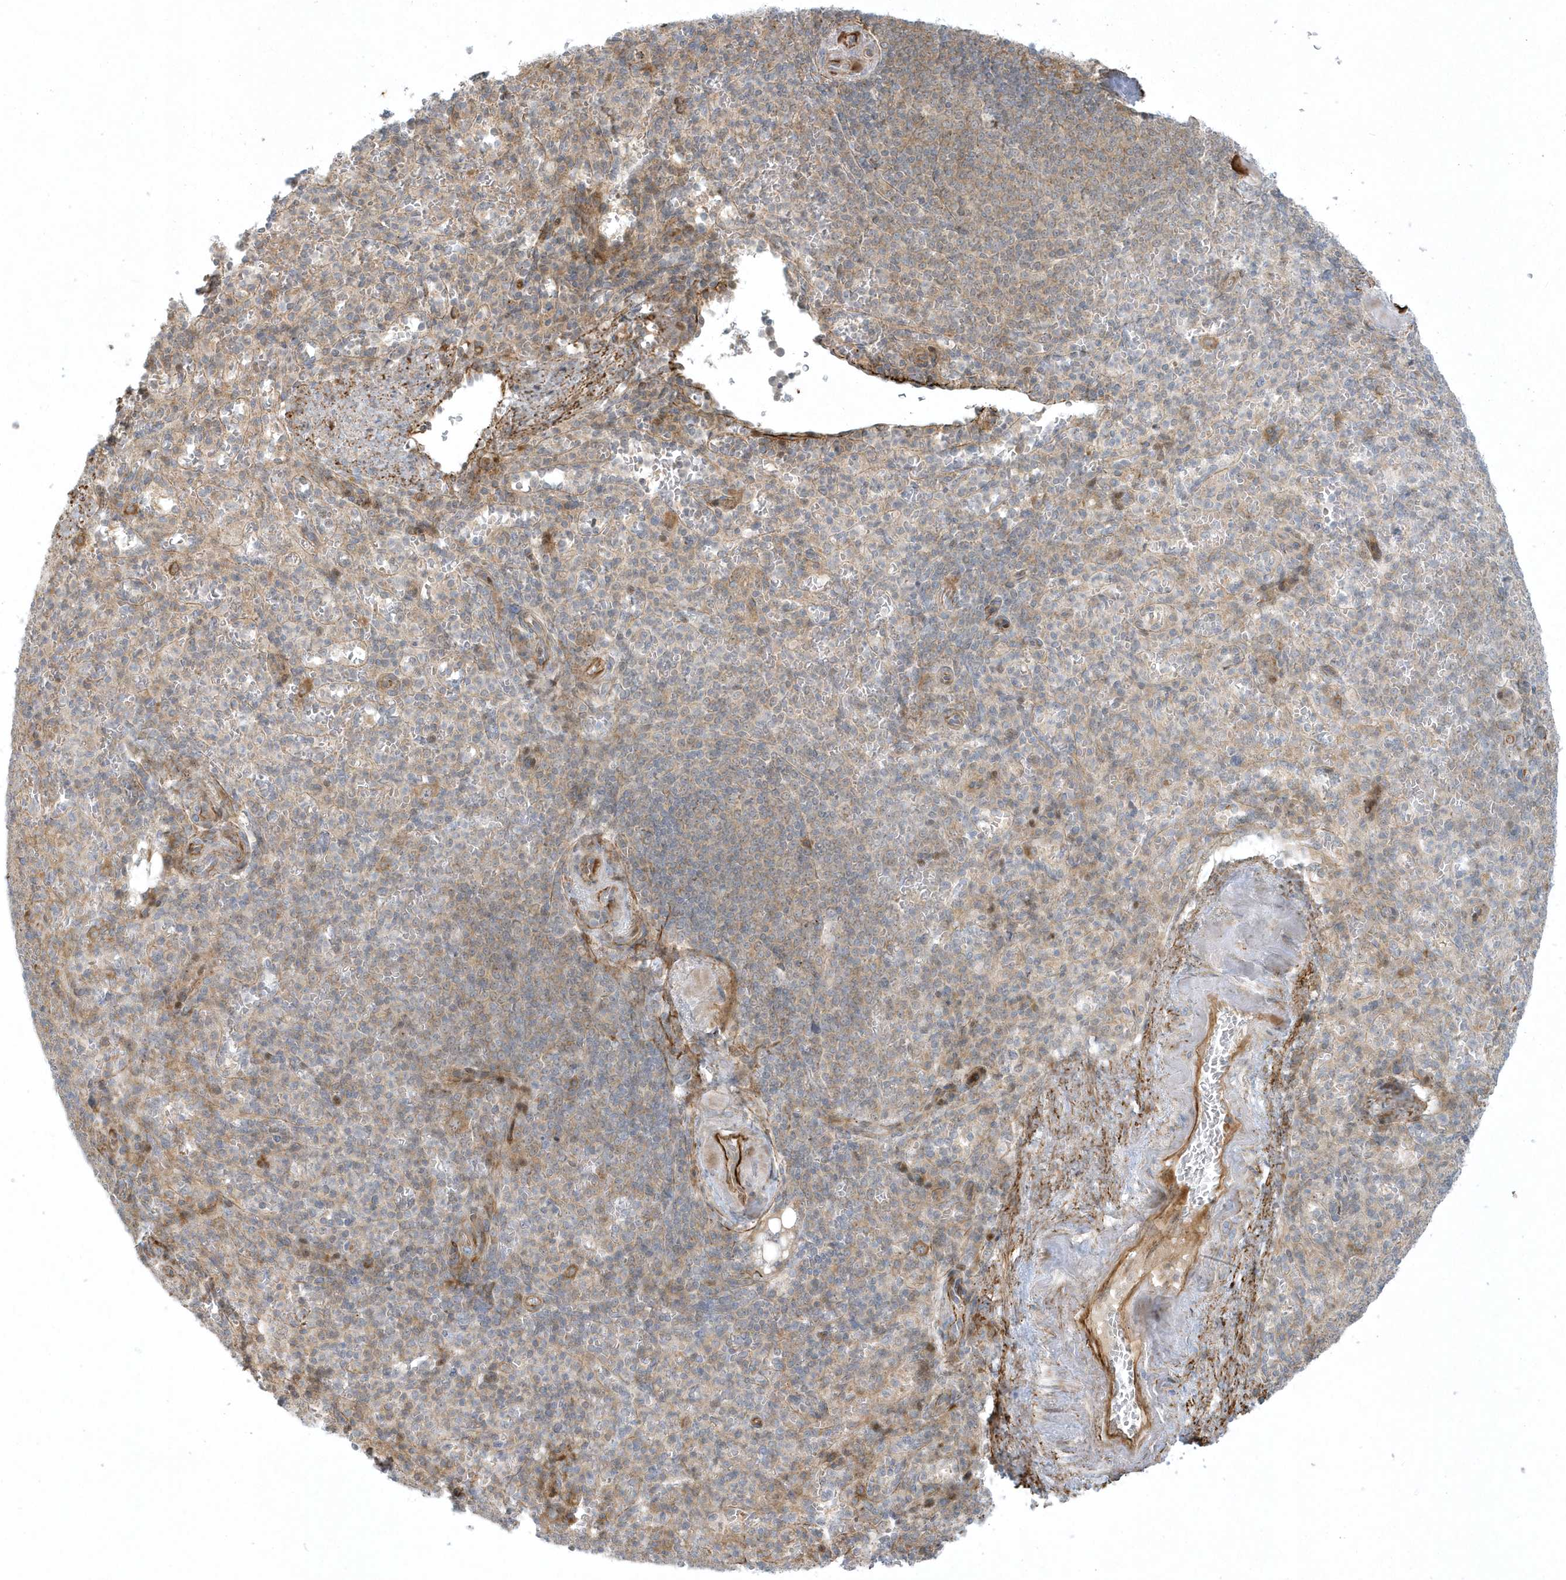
{"staining": {"intensity": "weak", "quantity": "25%-75%", "location": "cytoplasmic/membranous"}, "tissue": "spleen", "cell_type": "Cells in red pulp", "image_type": "normal", "snomed": [{"axis": "morphology", "description": "Normal tissue, NOS"}, {"axis": "topography", "description": "Spleen"}], "caption": "The image exhibits staining of normal spleen, revealing weak cytoplasmic/membranous protein positivity (brown color) within cells in red pulp. The protein of interest is stained brown, and the nuclei are stained in blue (DAB (3,3'-diaminobenzidine) IHC with brightfield microscopy, high magnification).", "gene": "MASP2", "patient": {"sex": "female", "age": 74}}